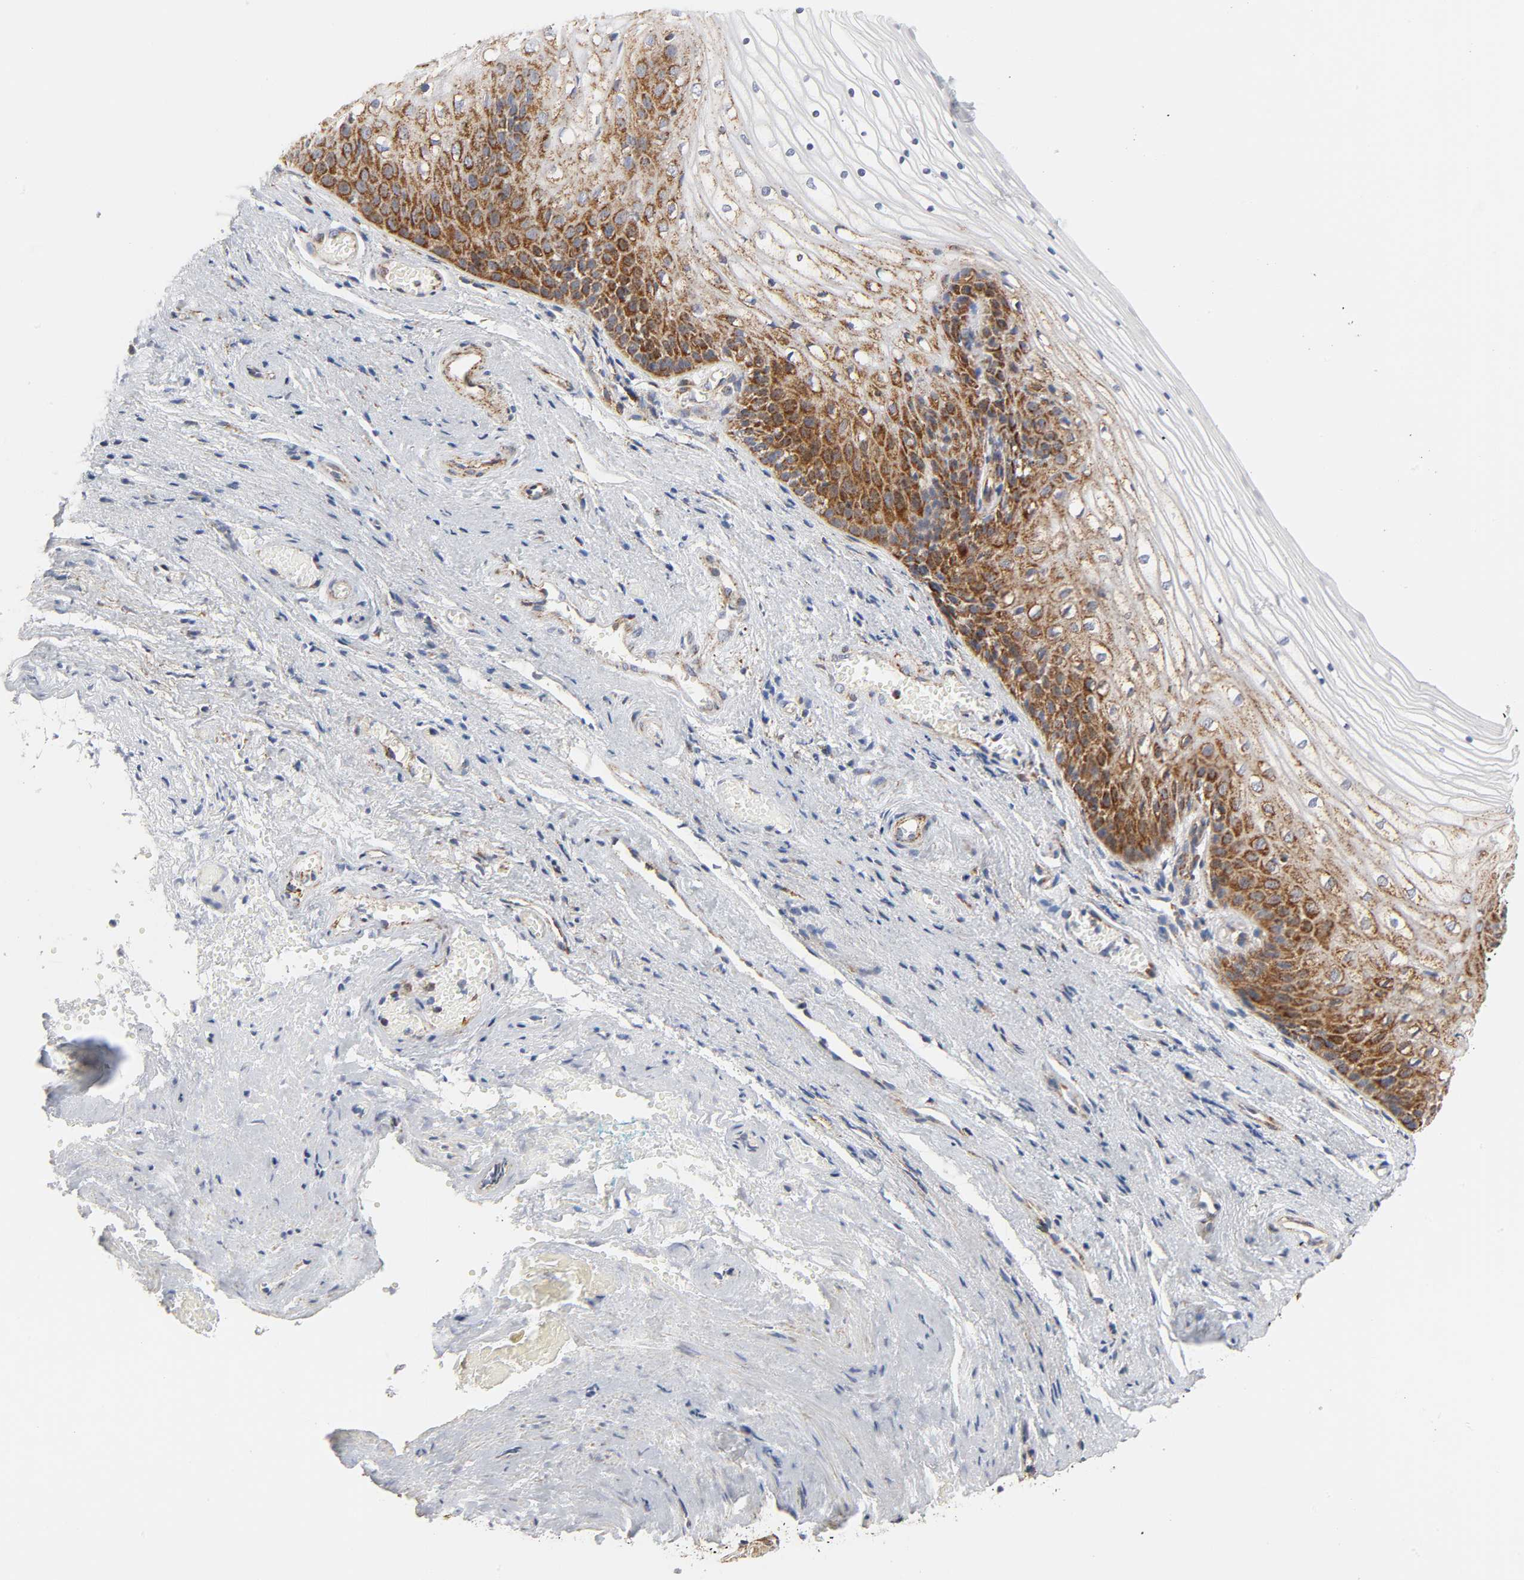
{"staining": {"intensity": "strong", "quantity": "25%-75%", "location": "cytoplasmic/membranous"}, "tissue": "vagina", "cell_type": "Squamous epithelial cells", "image_type": "normal", "snomed": [{"axis": "morphology", "description": "Normal tissue, NOS"}, {"axis": "topography", "description": "Vagina"}], "caption": "Immunohistochemical staining of unremarkable vagina reveals 25%-75% levels of strong cytoplasmic/membranous protein expression in about 25%-75% of squamous epithelial cells. The staining is performed using DAB brown chromogen to label protein expression. The nuclei are counter-stained blue using hematoxylin.", "gene": "CYCS", "patient": {"sex": "female", "age": 34}}